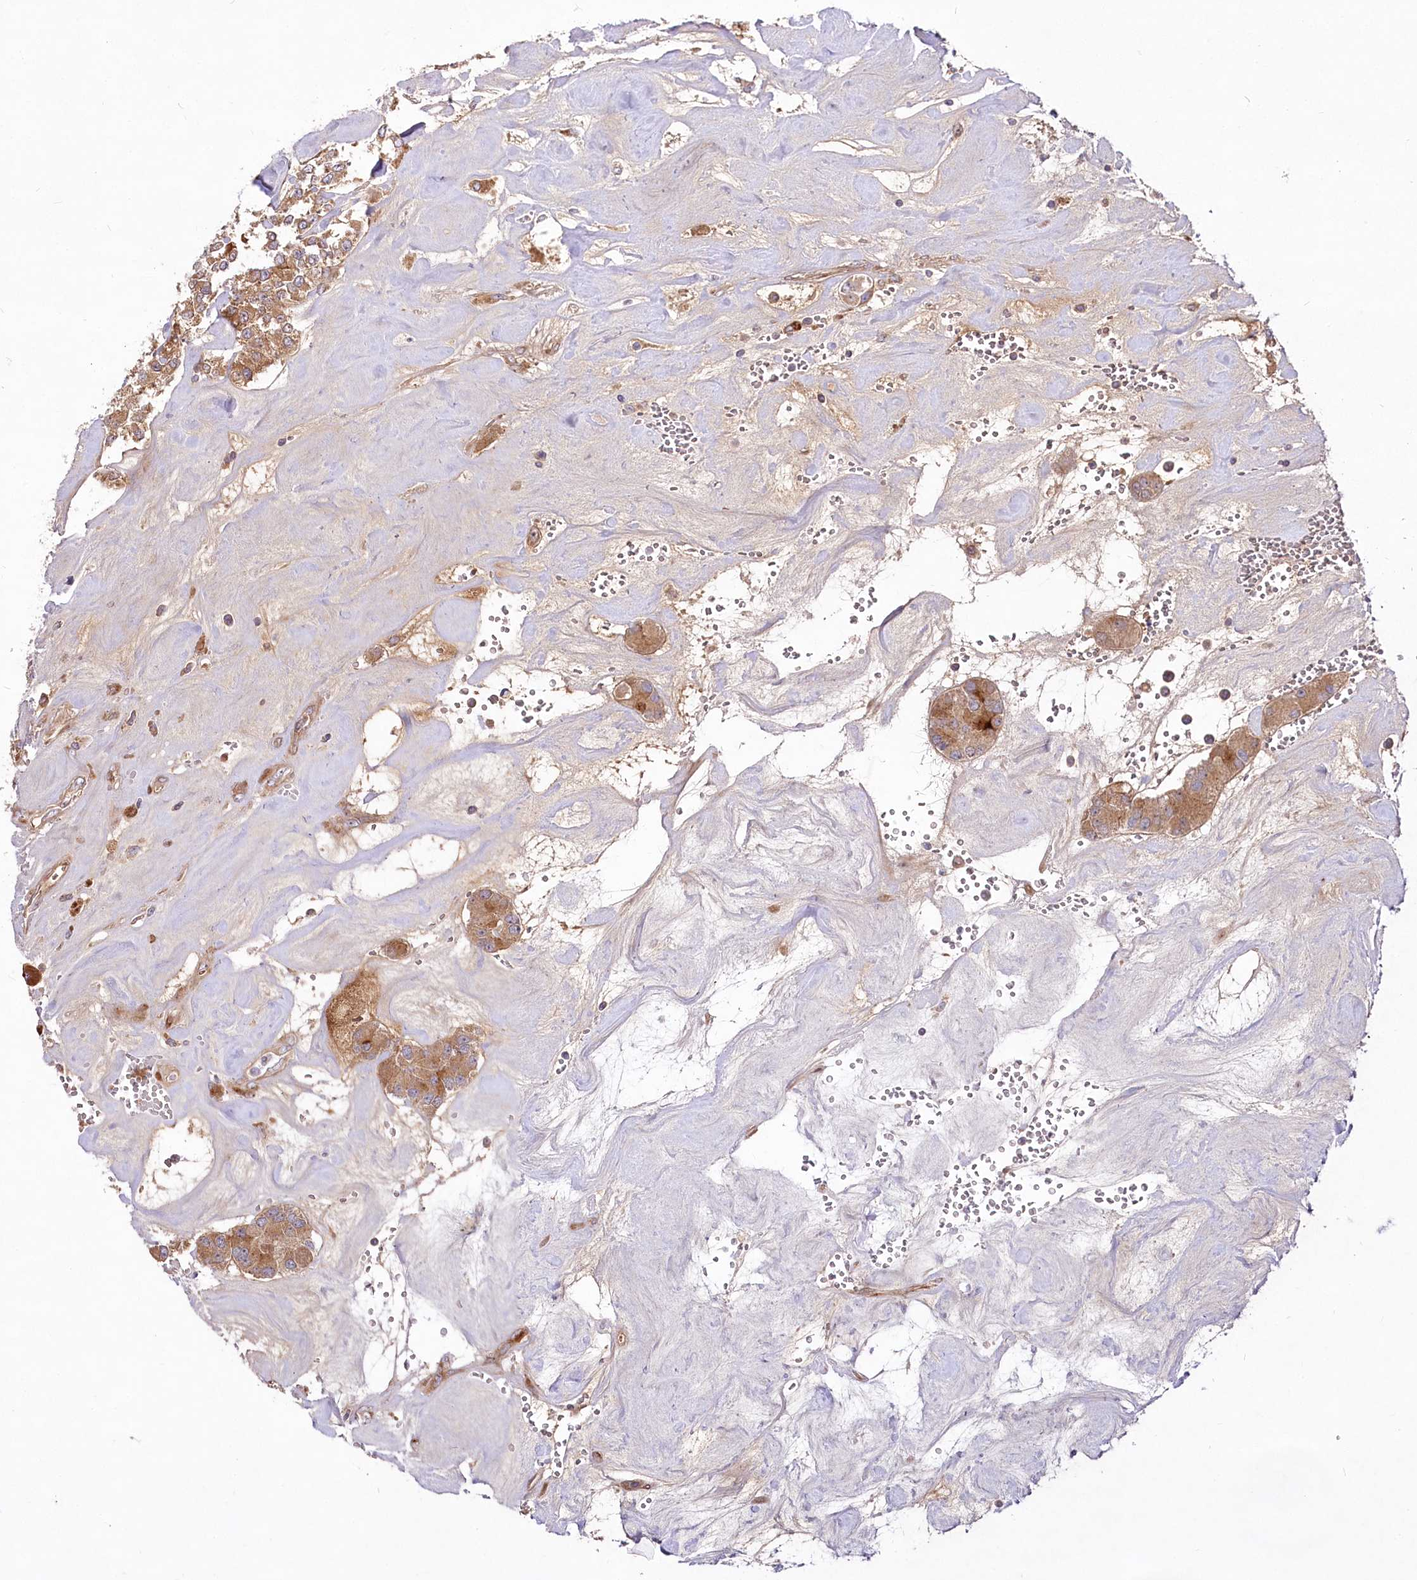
{"staining": {"intensity": "moderate", "quantity": ">75%", "location": "cytoplasmic/membranous"}, "tissue": "carcinoid", "cell_type": "Tumor cells", "image_type": "cancer", "snomed": [{"axis": "morphology", "description": "Carcinoid, malignant, NOS"}, {"axis": "topography", "description": "Pancreas"}], "caption": "Protein expression analysis of human carcinoid reveals moderate cytoplasmic/membranous expression in approximately >75% of tumor cells. (brown staining indicates protein expression, while blue staining denotes nuclei).", "gene": "PSTK", "patient": {"sex": "male", "age": 41}}